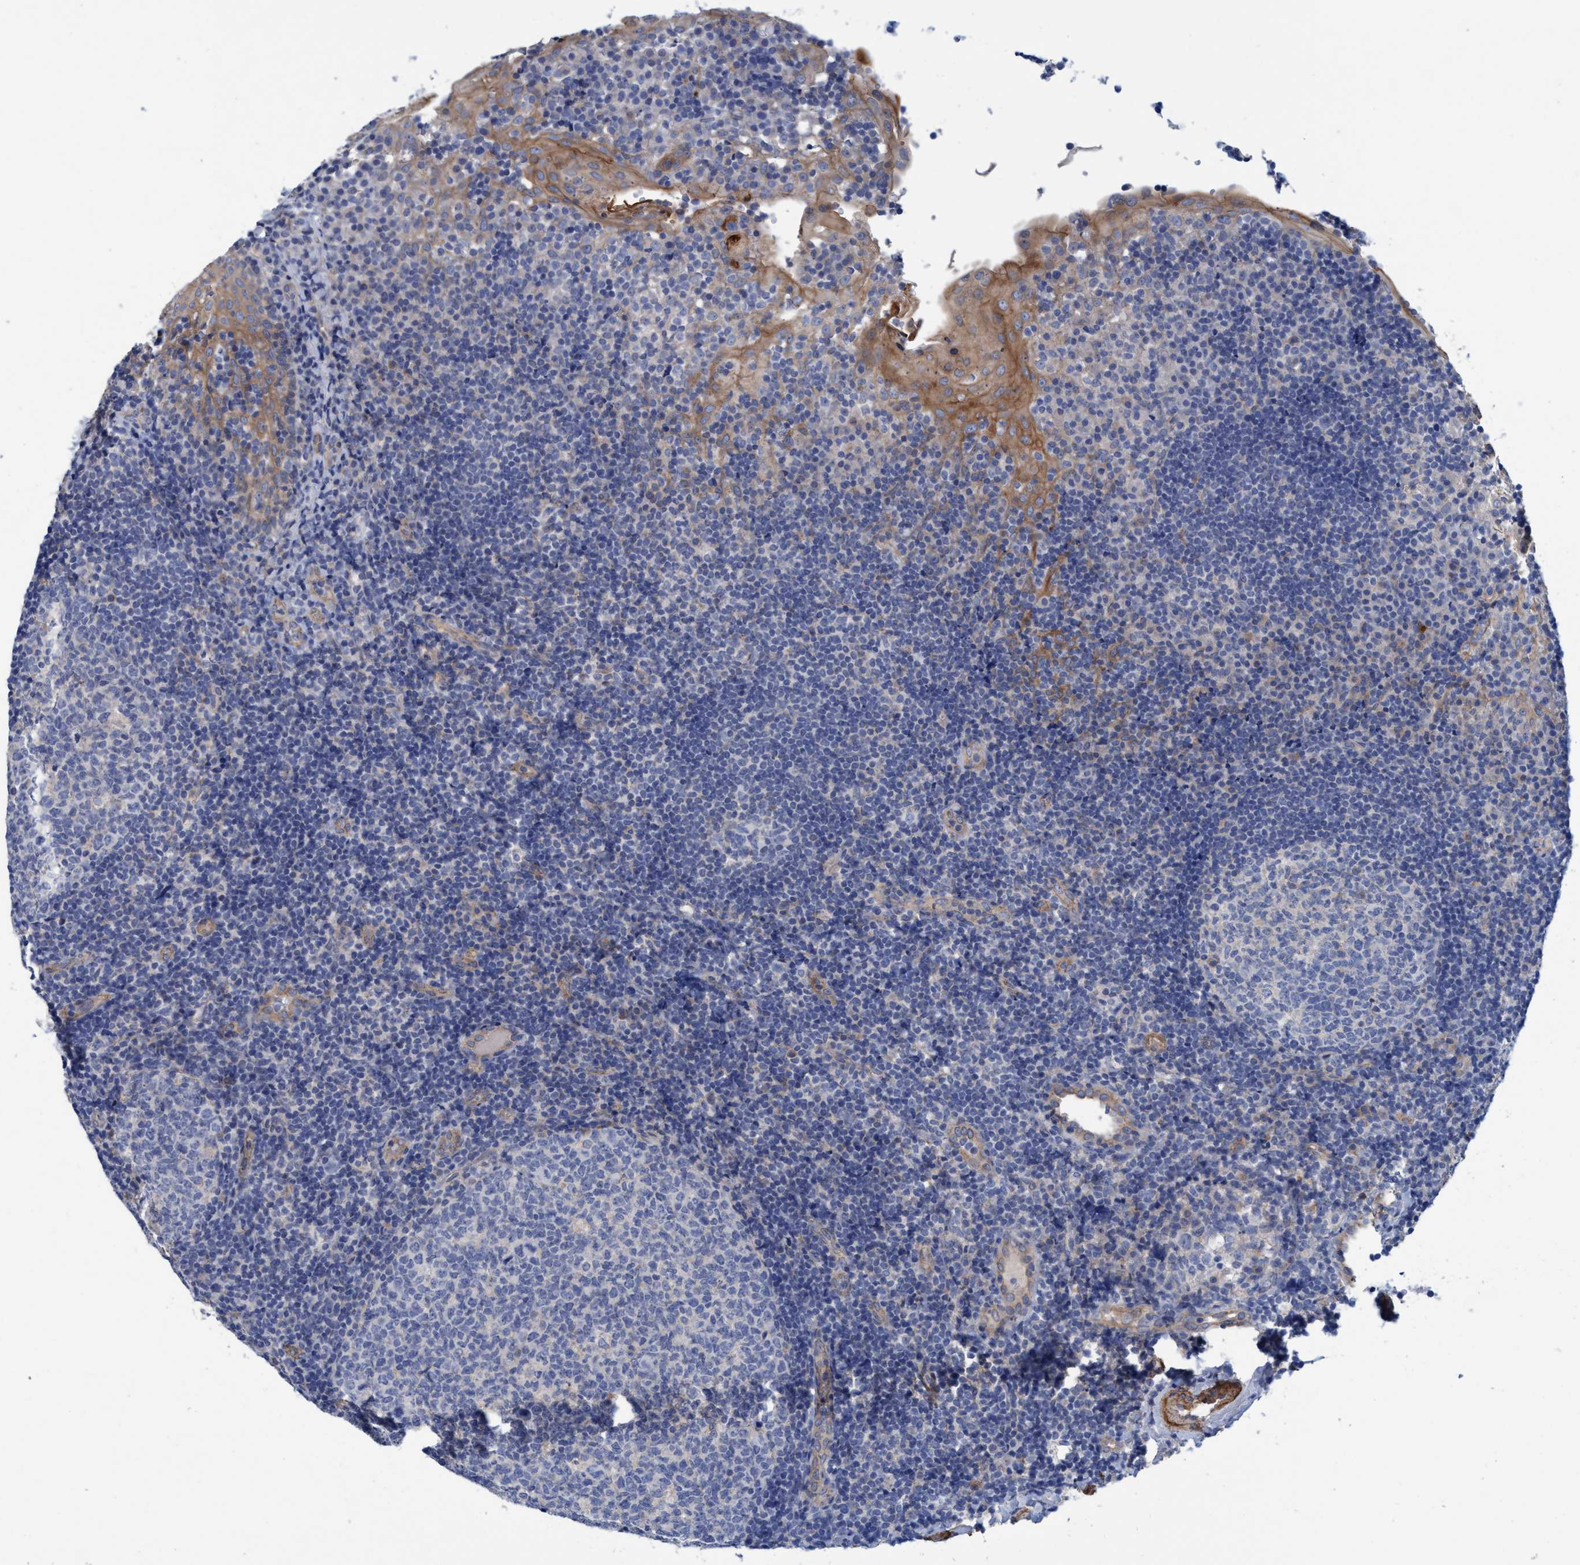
{"staining": {"intensity": "weak", "quantity": "<25%", "location": "cytoplasmic/membranous"}, "tissue": "tonsil", "cell_type": "Germinal center cells", "image_type": "normal", "snomed": [{"axis": "morphology", "description": "Normal tissue, NOS"}, {"axis": "topography", "description": "Tonsil"}], "caption": "High power microscopy micrograph of an immunohistochemistry histopathology image of normal tonsil, revealing no significant positivity in germinal center cells.", "gene": "GULP1", "patient": {"sex": "female", "age": 40}}